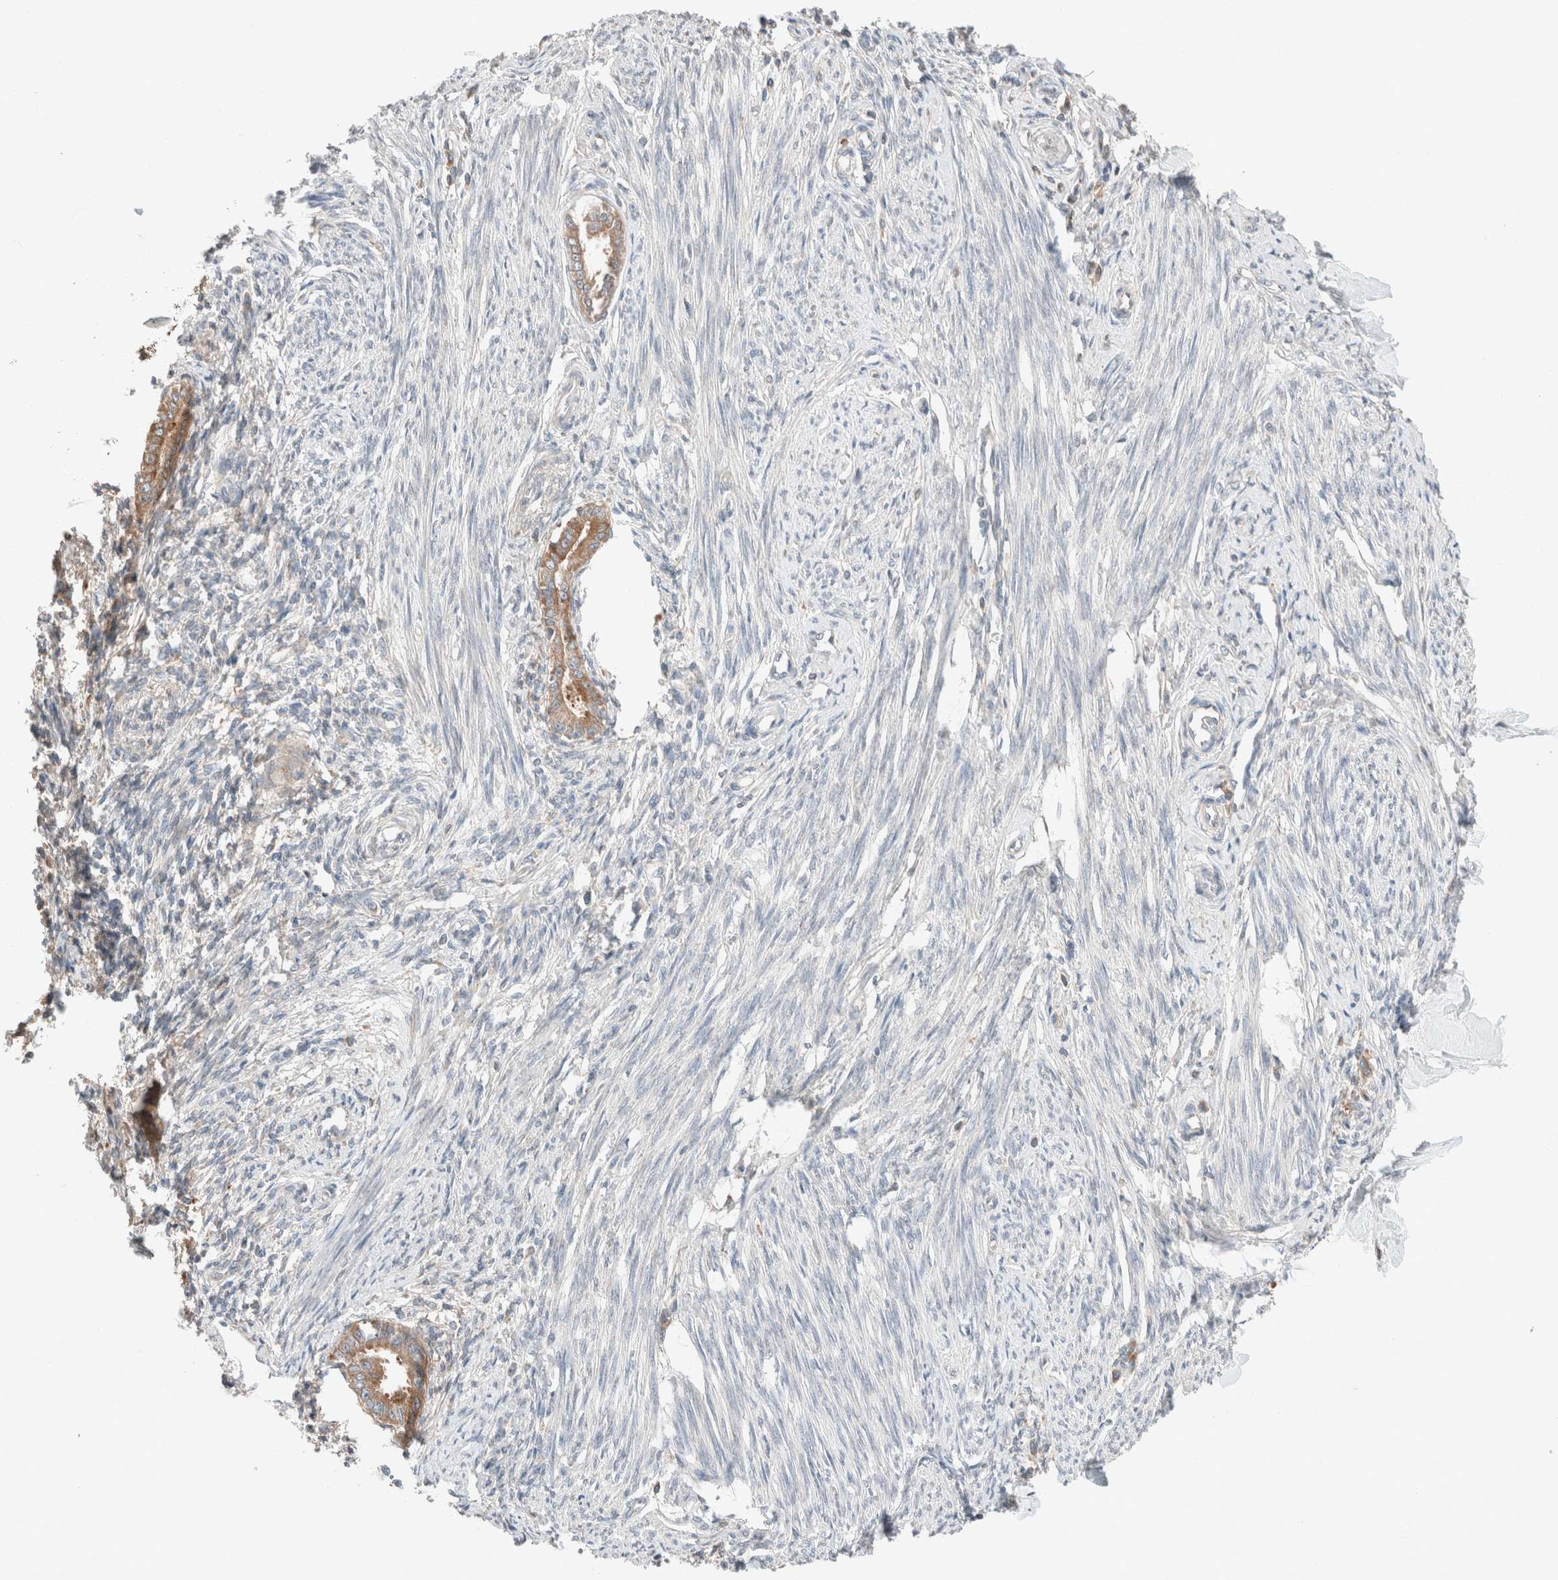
{"staining": {"intensity": "weak", "quantity": "<25%", "location": "cytoplasmic/membranous"}, "tissue": "endometrium", "cell_type": "Cells in endometrial stroma", "image_type": "normal", "snomed": [{"axis": "morphology", "description": "Normal tissue, NOS"}, {"axis": "topography", "description": "Endometrium"}], "caption": "A high-resolution image shows IHC staining of unremarkable endometrium, which displays no significant staining in cells in endometrial stroma. Brightfield microscopy of immunohistochemistry (IHC) stained with DAB (3,3'-diaminobenzidine) (brown) and hematoxylin (blue), captured at high magnification.", "gene": "PCM1", "patient": {"sex": "female", "age": 56}}